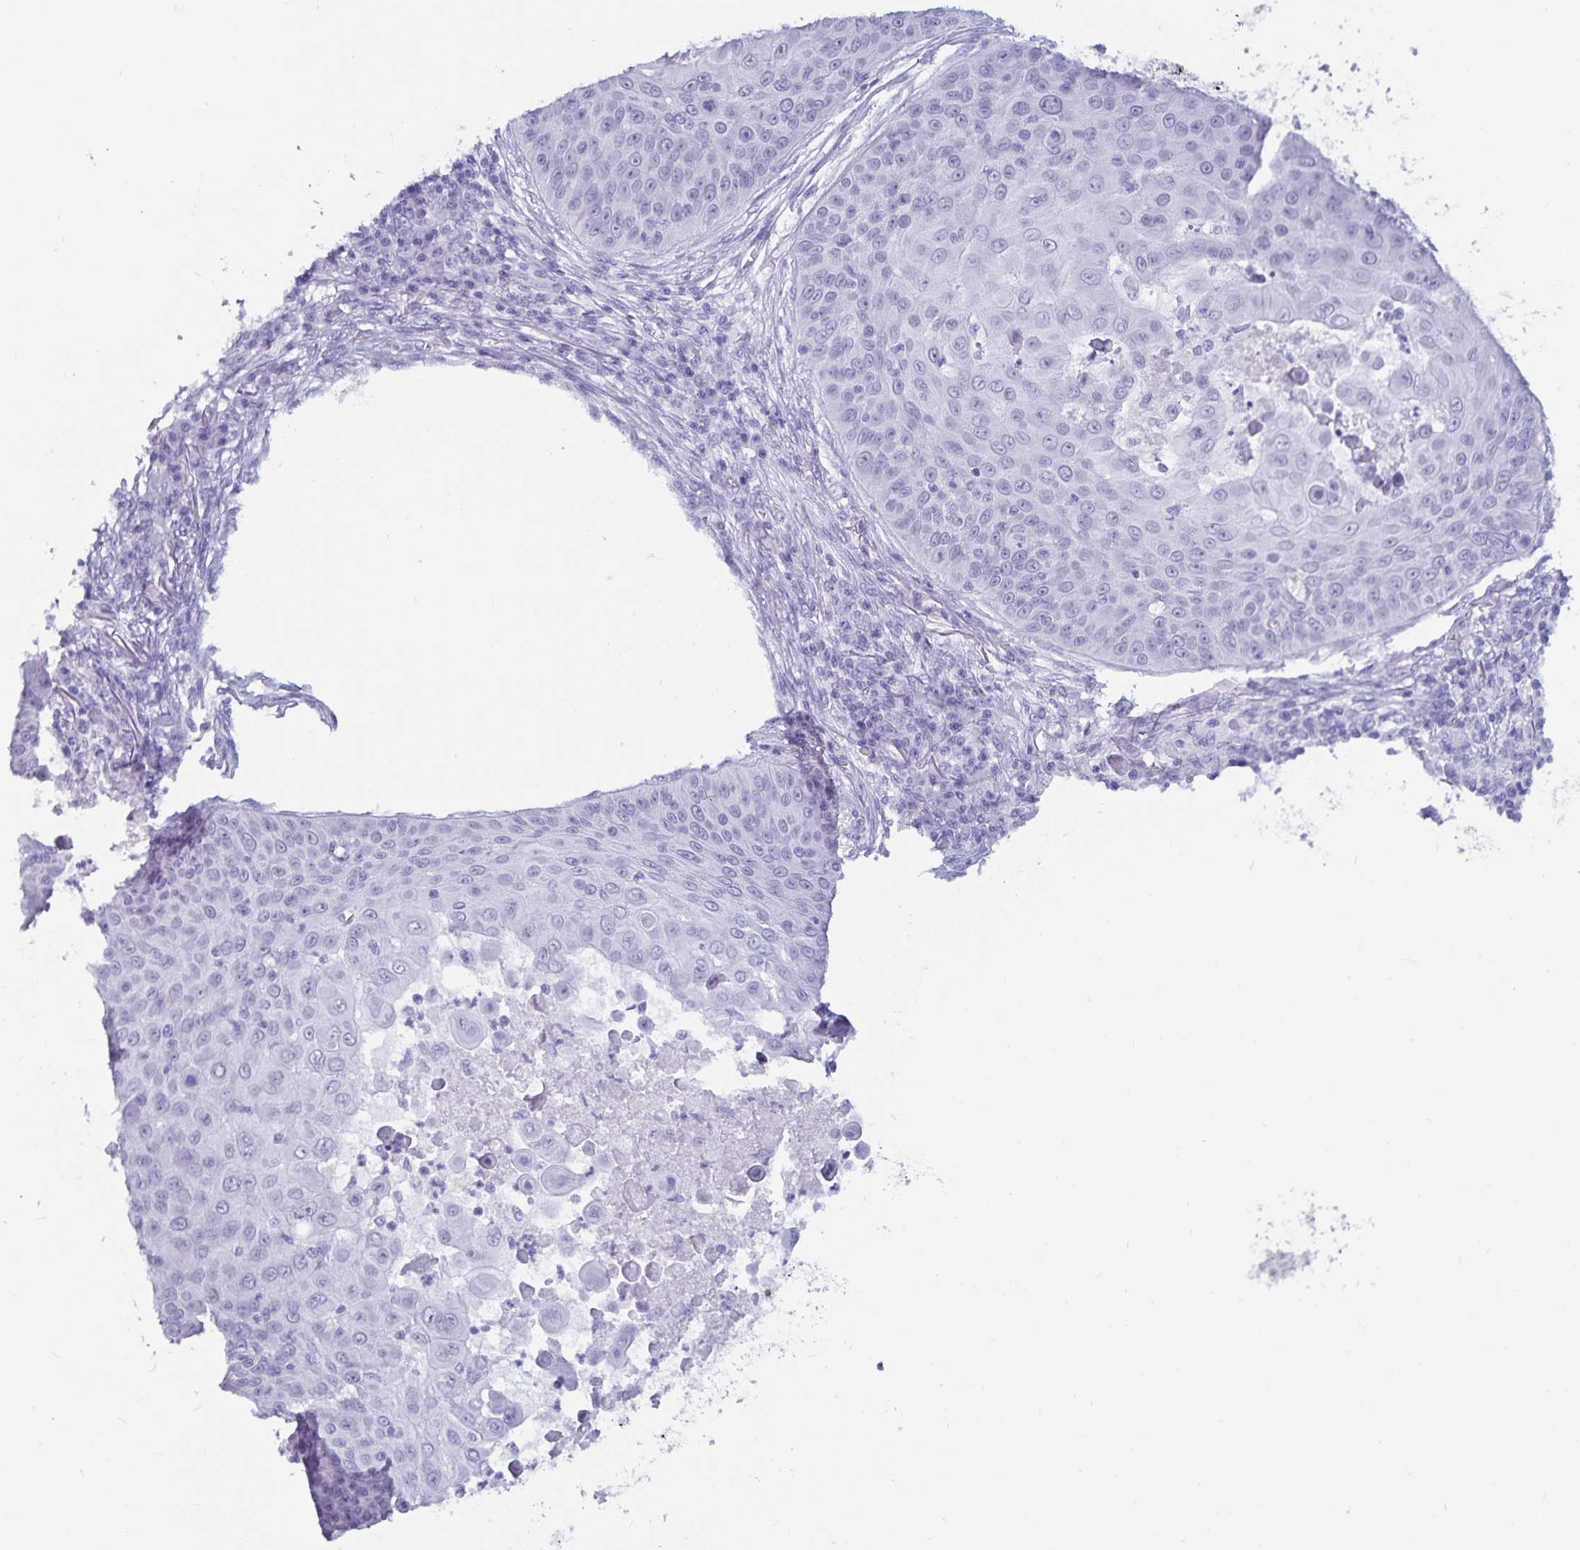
{"staining": {"intensity": "negative", "quantity": "none", "location": "none"}, "tissue": "skin cancer", "cell_type": "Tumor cells", "image_type": "cancer", "snomed": [{"axis": "morphology", "description": "Squamous cell carcinoma, NOS"}, {"axis": "topography", "description": "Skin"}], "caption": "Histopathology image shows no protein positivity in tumor cells of skin cancer tissue.", "gene": "GPR137", "patient": {"sex": "male", "age": 82}}